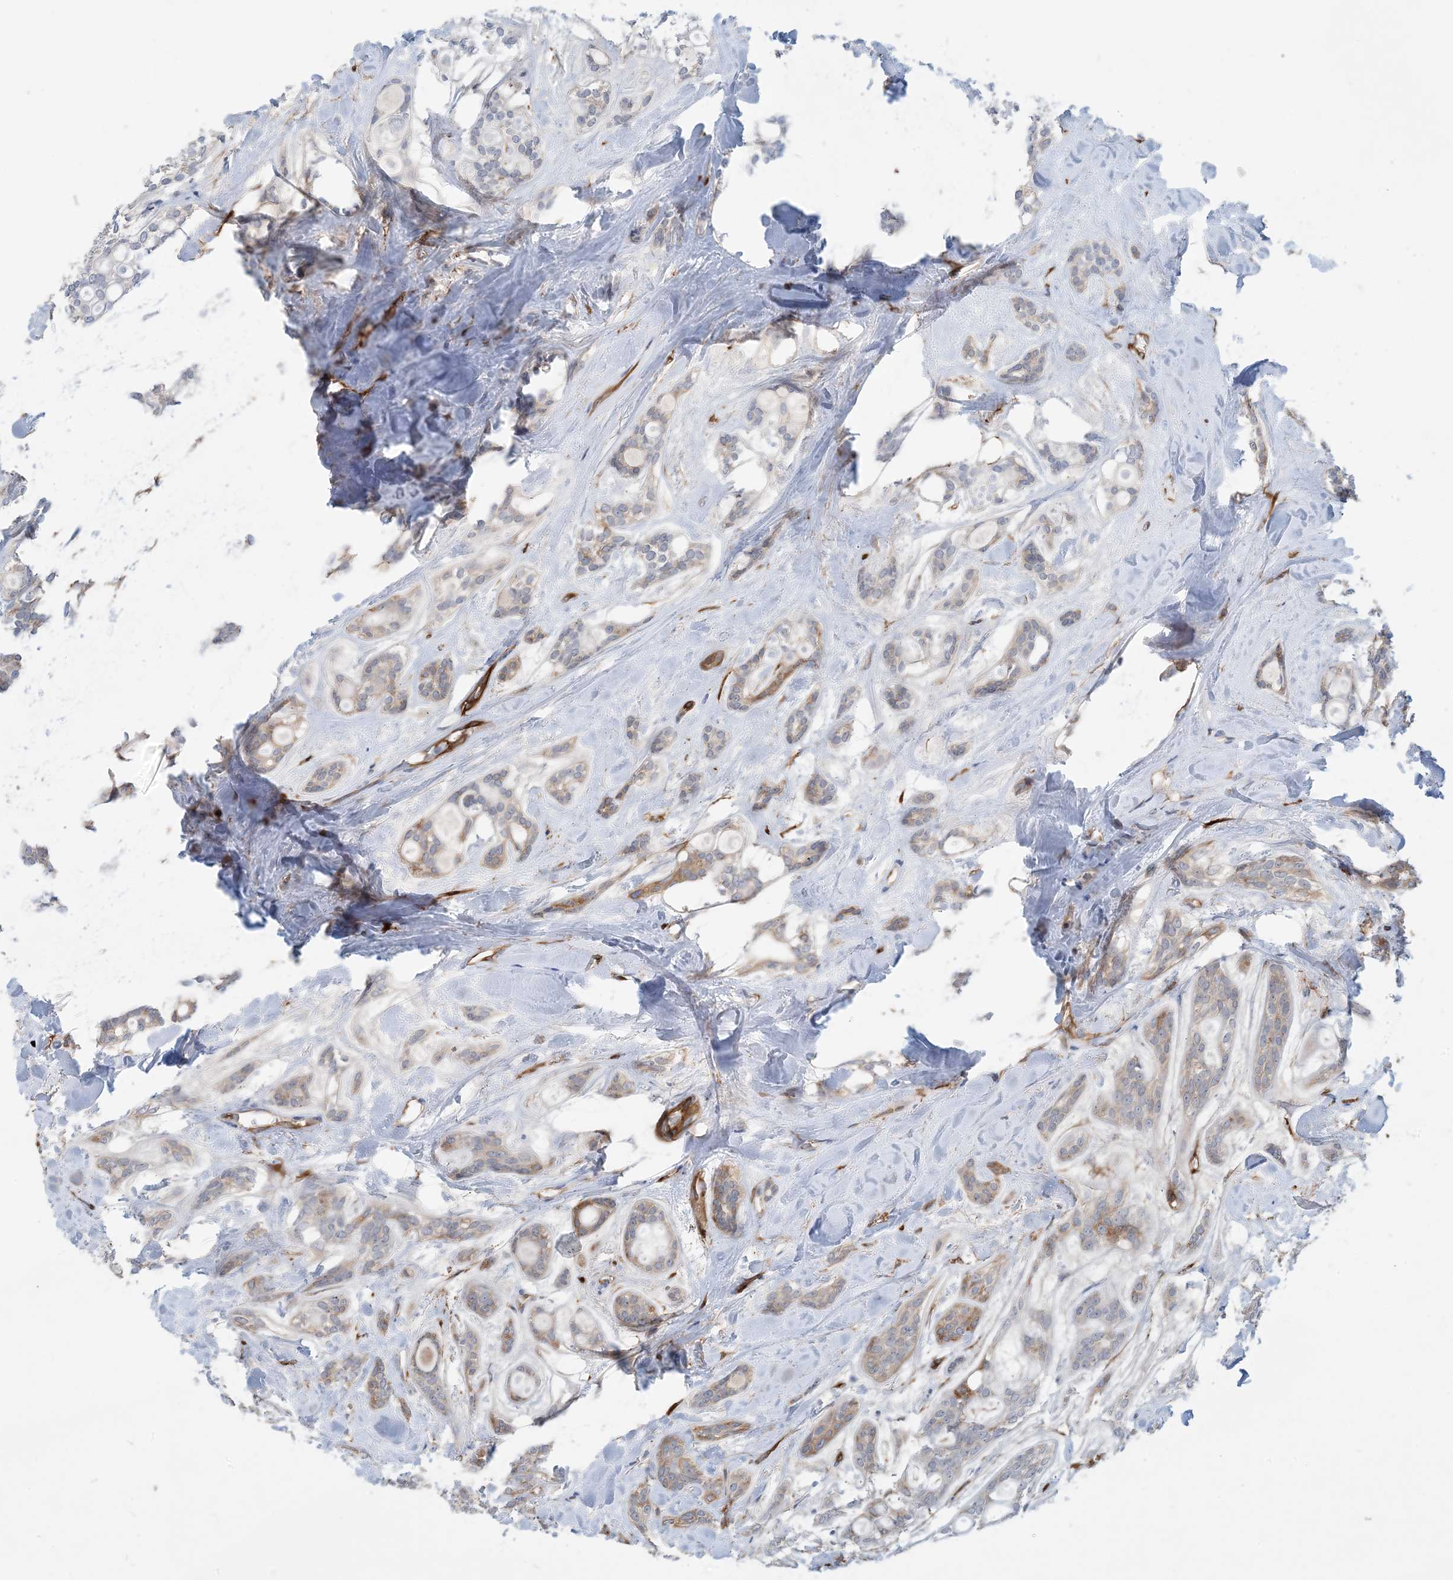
{"staining": {"intensity": "weak", "quantity": ">75%", "location": "cytoplasmic/membranous"}, "tissue": "head and neck cancer", "cell_type": "Tumor cells", "image_type": "cancer", "snomed": [{"axis": "morphology", "description": "Adenocarcinoma, NOS"}, {"axis": "topography", "description": "Head-Neck"}], "caption": "Immunohistochemistry (IHC) image of neoplastic tissue: human head and neck adenocarcinoma stained using IHC demonstrates low levels of weak protein expression localized specifically in the cytoplasmic/membranous of tumor cells, appearing as a cytoplasmic/membranous brown color.", "gene": "EIF2A", "patient": {"sex": "male", "age": 66}}